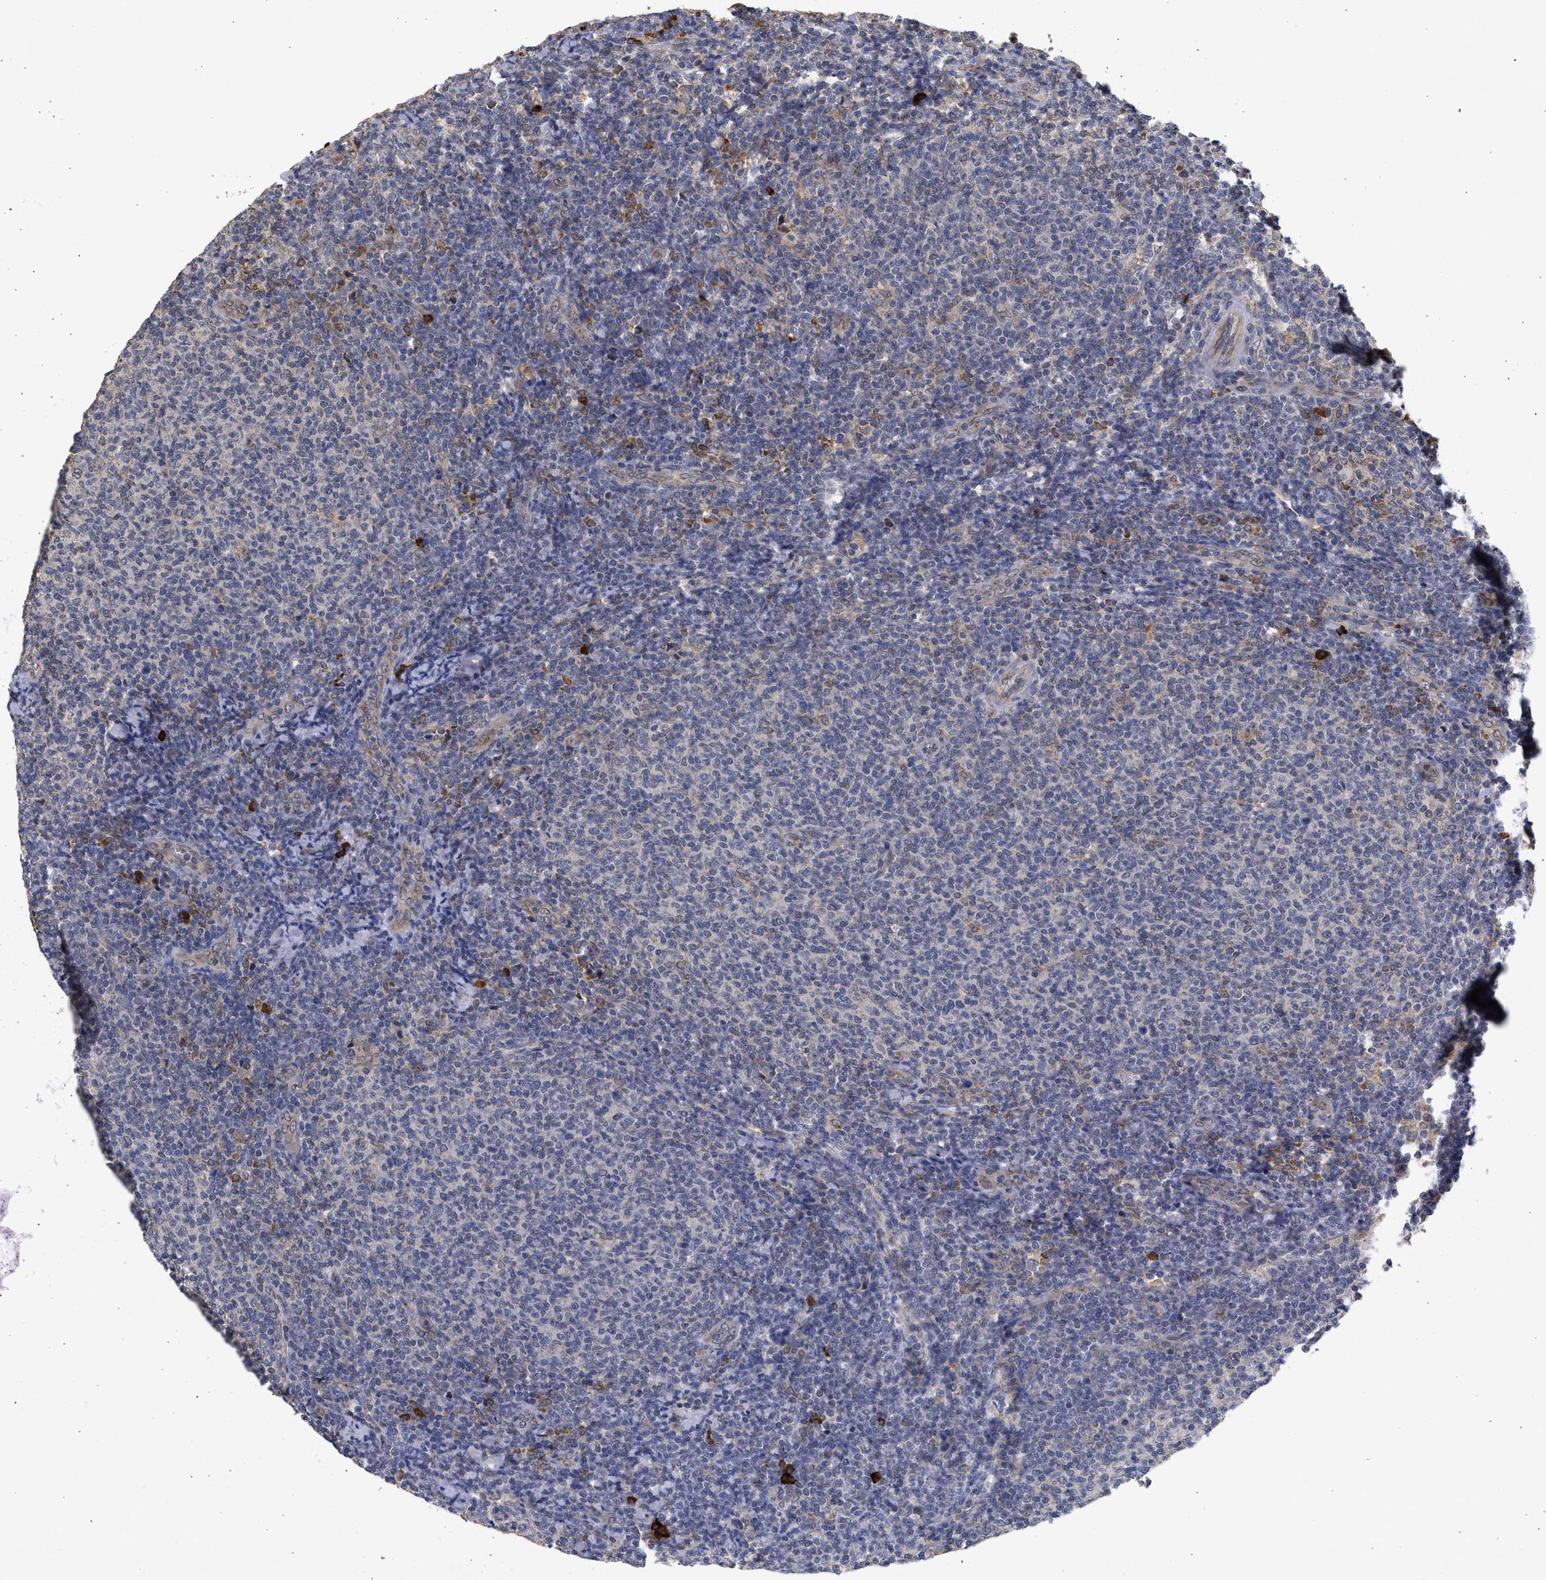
{"staining": {"intensity": "moderate", "quantity": "<25%", "location": "cytoplasmic/membranous"}, "tissue": "lymphoma", "cell_type": "Tumor cells", "image_type": "cancer", "snomed": [{"axis": "morphology", "description": "Malignant lymphoma, non-Hodgkin's type, Low grade"}, {"axis": "topography", "description": "Lymph node"}], "caption": "This micrograph exhibits immunohistochemistry (IHC) staining of human low-grade malignant lymphoma, non-Hodgkin's type, with low moderate cytoplasmic/membranous expression in approximately <25% of tumor cells.", "gene": "DNAJC1", "patient": {"sex": "male", "age": 66}}